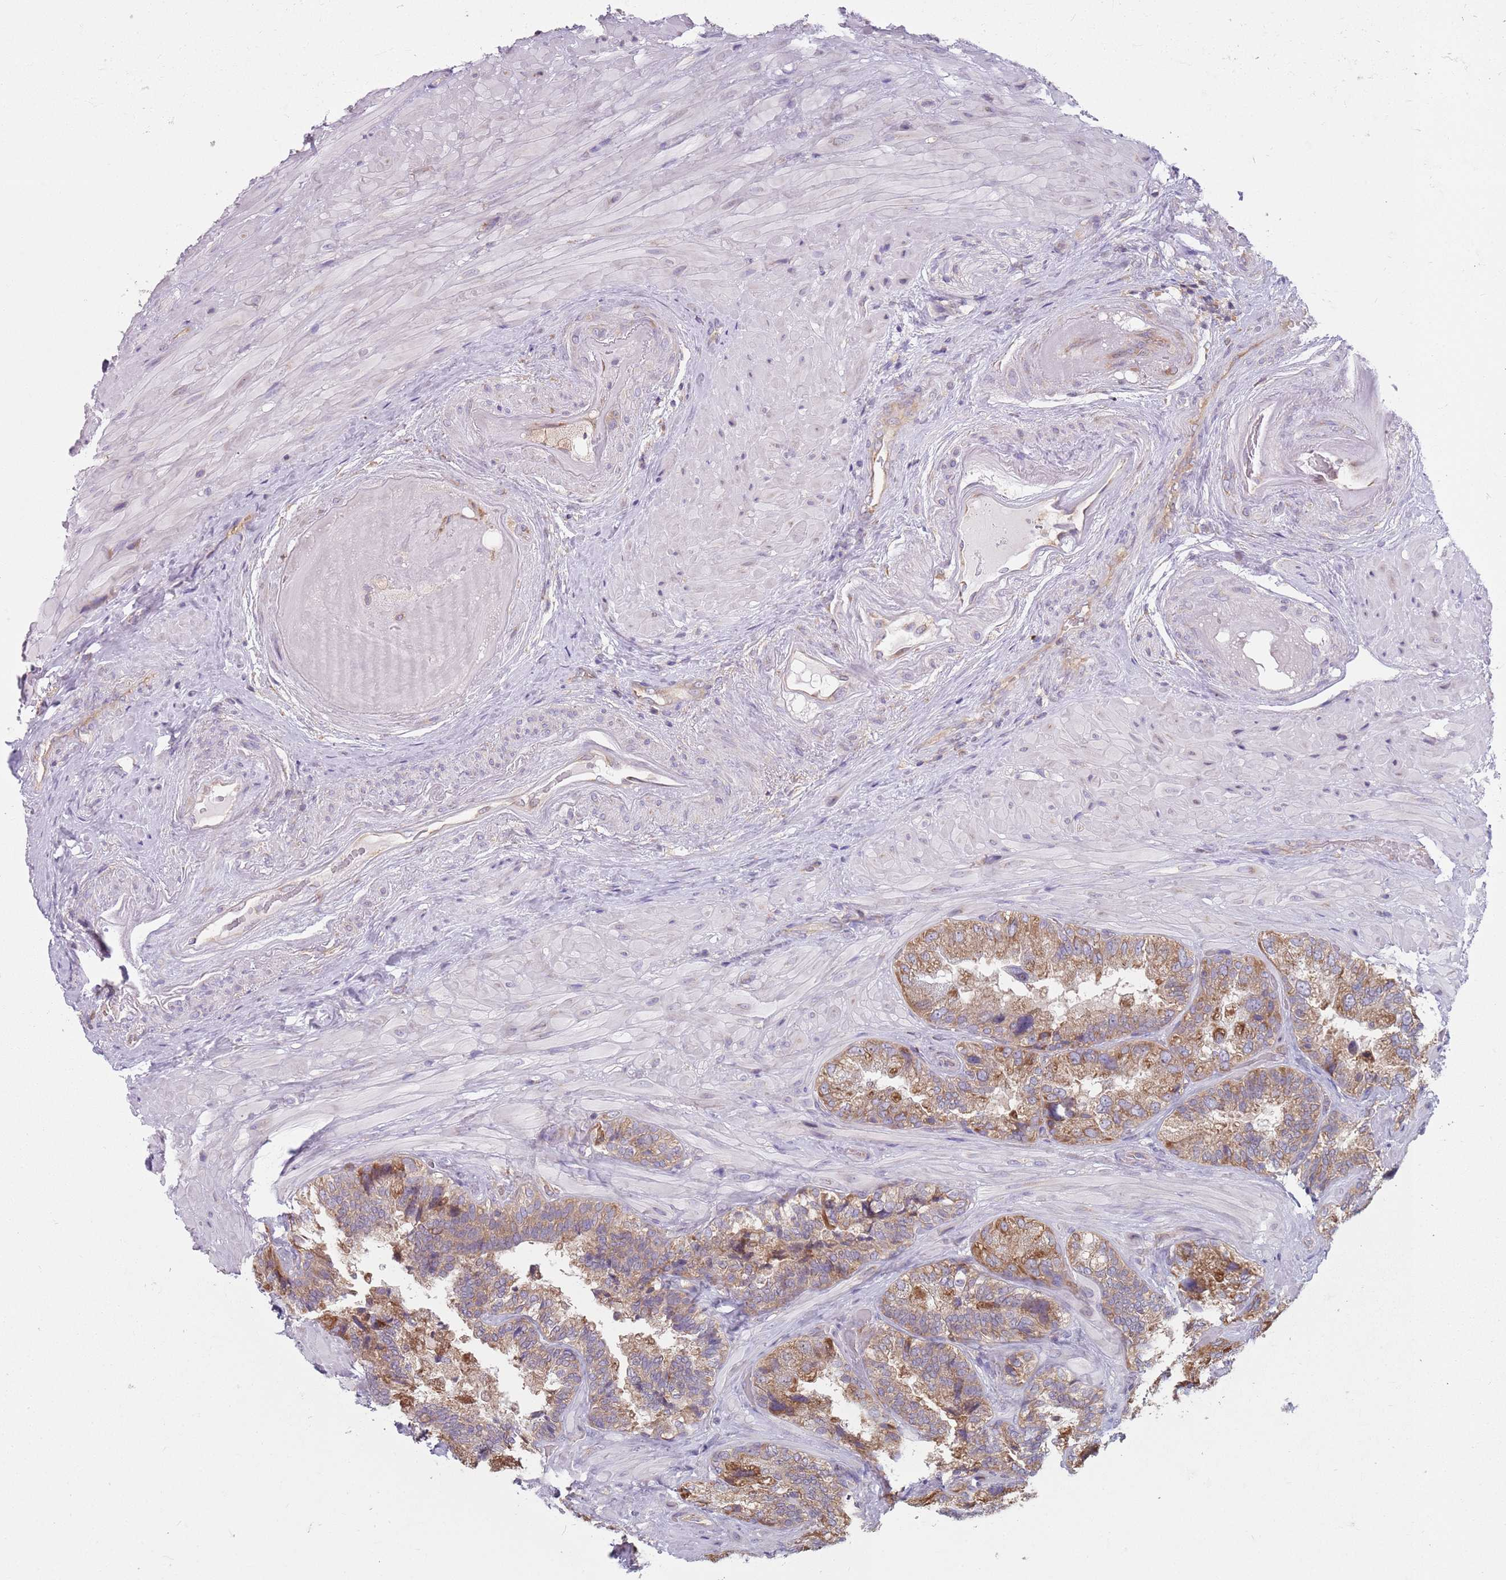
{"staining": {"intensity": "moderate", "quantity": ">75%", "location": "cytoplasmic/membranous"}, "tissue": "seminal vesicle", "cell_type": "Glandular cells", "image_type": "normal", "snomed": [{"axis": "morphology", "description": "Normal tissue, NOS"}, {"axis": "topography", "description": "Prostate and seminal vesicle, NOS"}, {"axis": "topography", "description": "Prostate"}, {"axis": "topography", "description": "Seminal veicle"}], "caption": "This image exhibits immunohistochemistry staining of normal human seminal vesicle, with medium moderate cytoplasmic/membranous staining in approximately >75% of glandular cells.", "gene": "RPL17", "patient": {"sex": "male", "age": 67}}